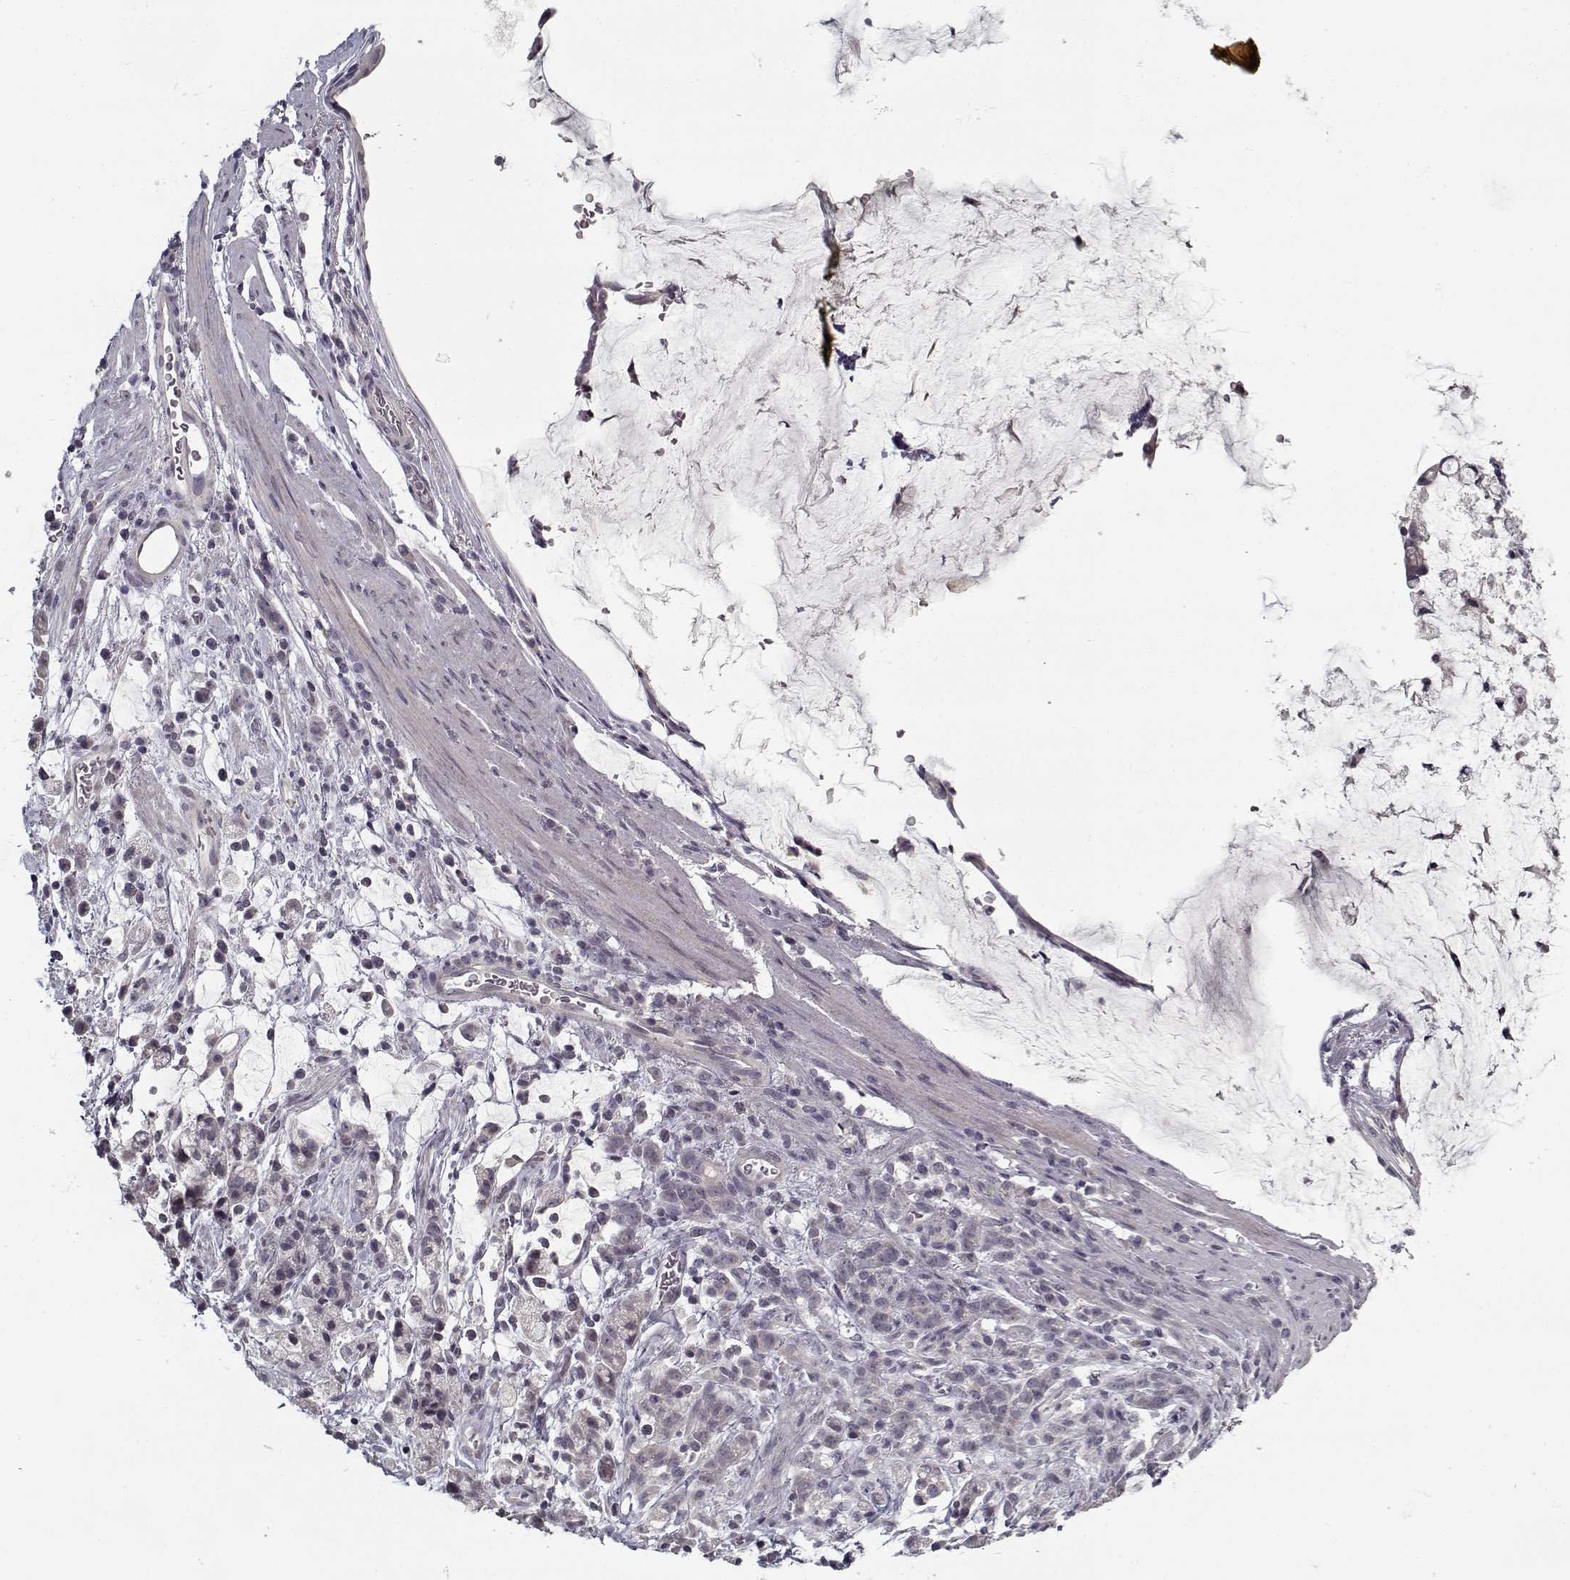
{"staining": {"intensity": "negative", "quantity": "none", "location": "none"}, "tissue": "stomach cancer", "cell_type": "Tumor cells", "image_type": "cancer", "snomed": [{"axis": "morphology", "description": "Adenocarcinoma, NOS"}, {"axis": "topography", "description": "Stomach"}], "caption": "Immunohistochemistry (IHC) of adenocarcinoma (stomach) shows no positivity in tumor cells.", "gene": "LAMA2", "patient": {"sex": "female", "age": 60}}